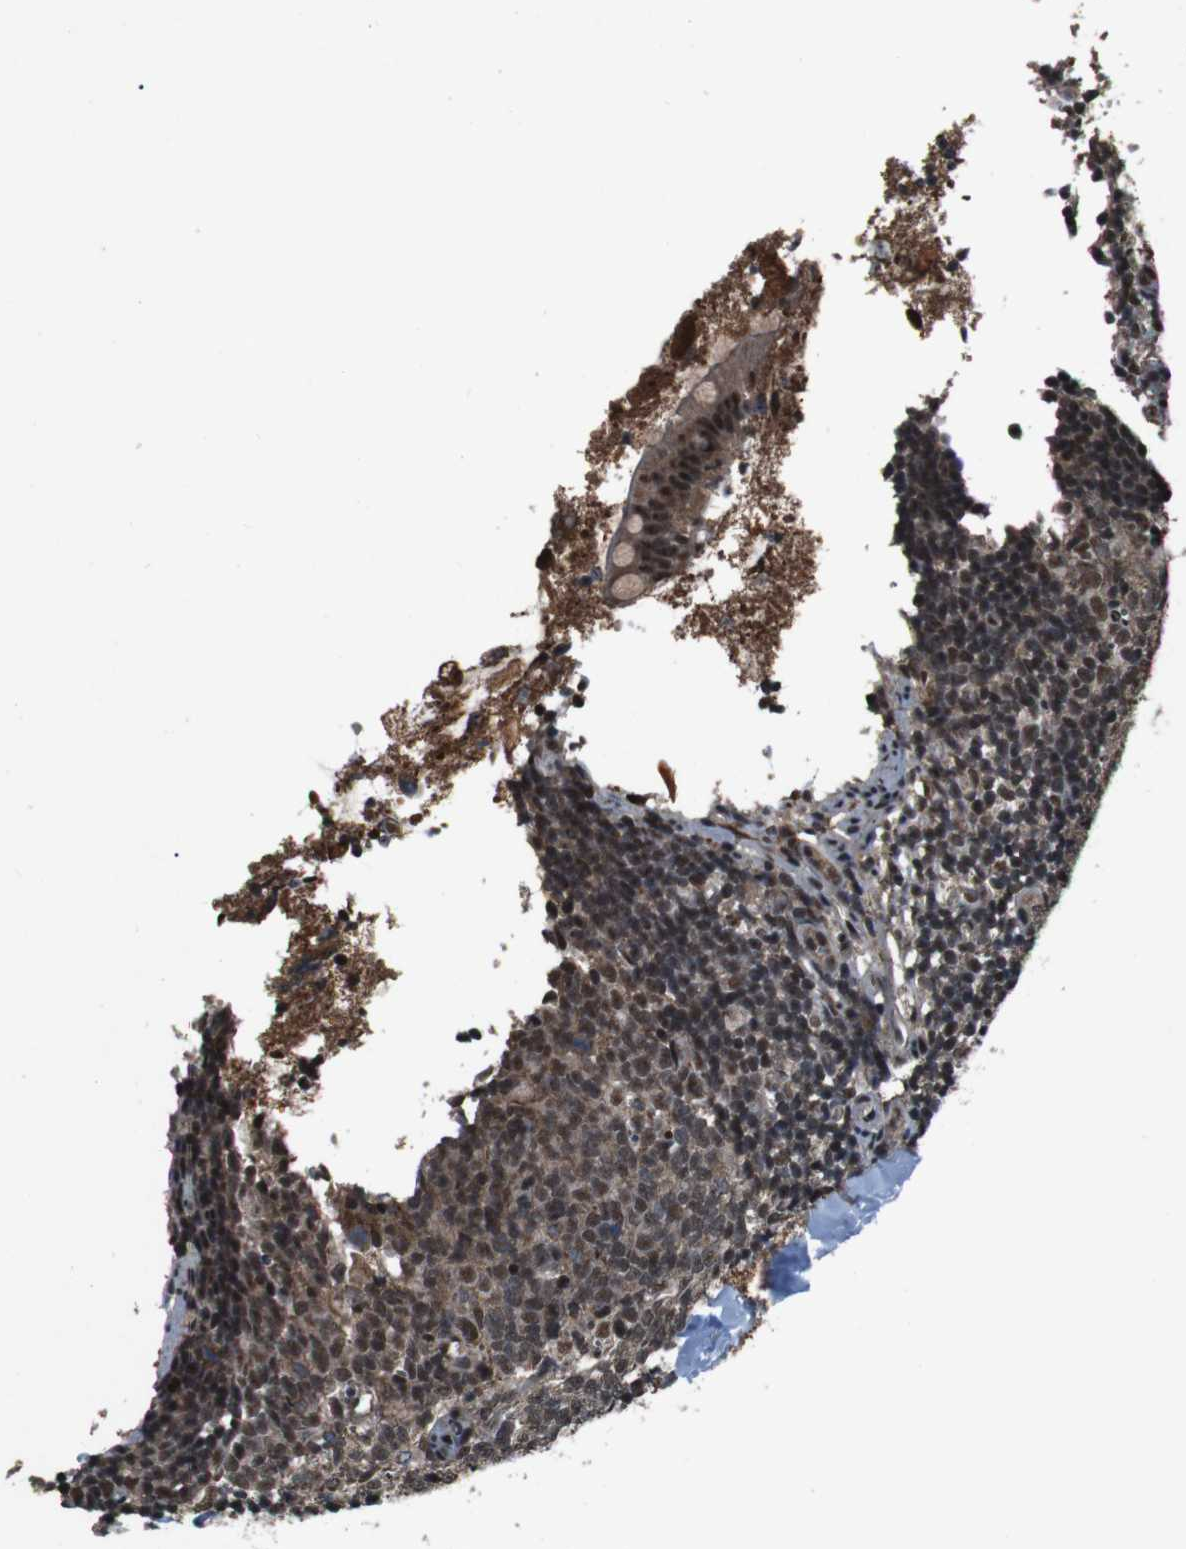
{"staining": {"intensity": "strong", "quantity": ">75%", "location": "cytoplasmic/membranous,nuclear"}, "tissue": "appendix", "cell_type": "Glandular cells", "image_type": "normal", "snomed": [{"axis": "morphology", "description": "Normal tissue, NOS"}, {"axis": "topography", "description": "Appendix"}], "caption": "IHC photomicrograph of normal appendix: appendix stained using IHC displays high levels of strong protein expression localized specifically in the cytoplasmic/membranous,nuclear of glandular cells, appearing as a cytoplasmic/membranous,nuclear brown color.", "gene": "NR4A2", "patient": {"sex": "female", "age": 20}}